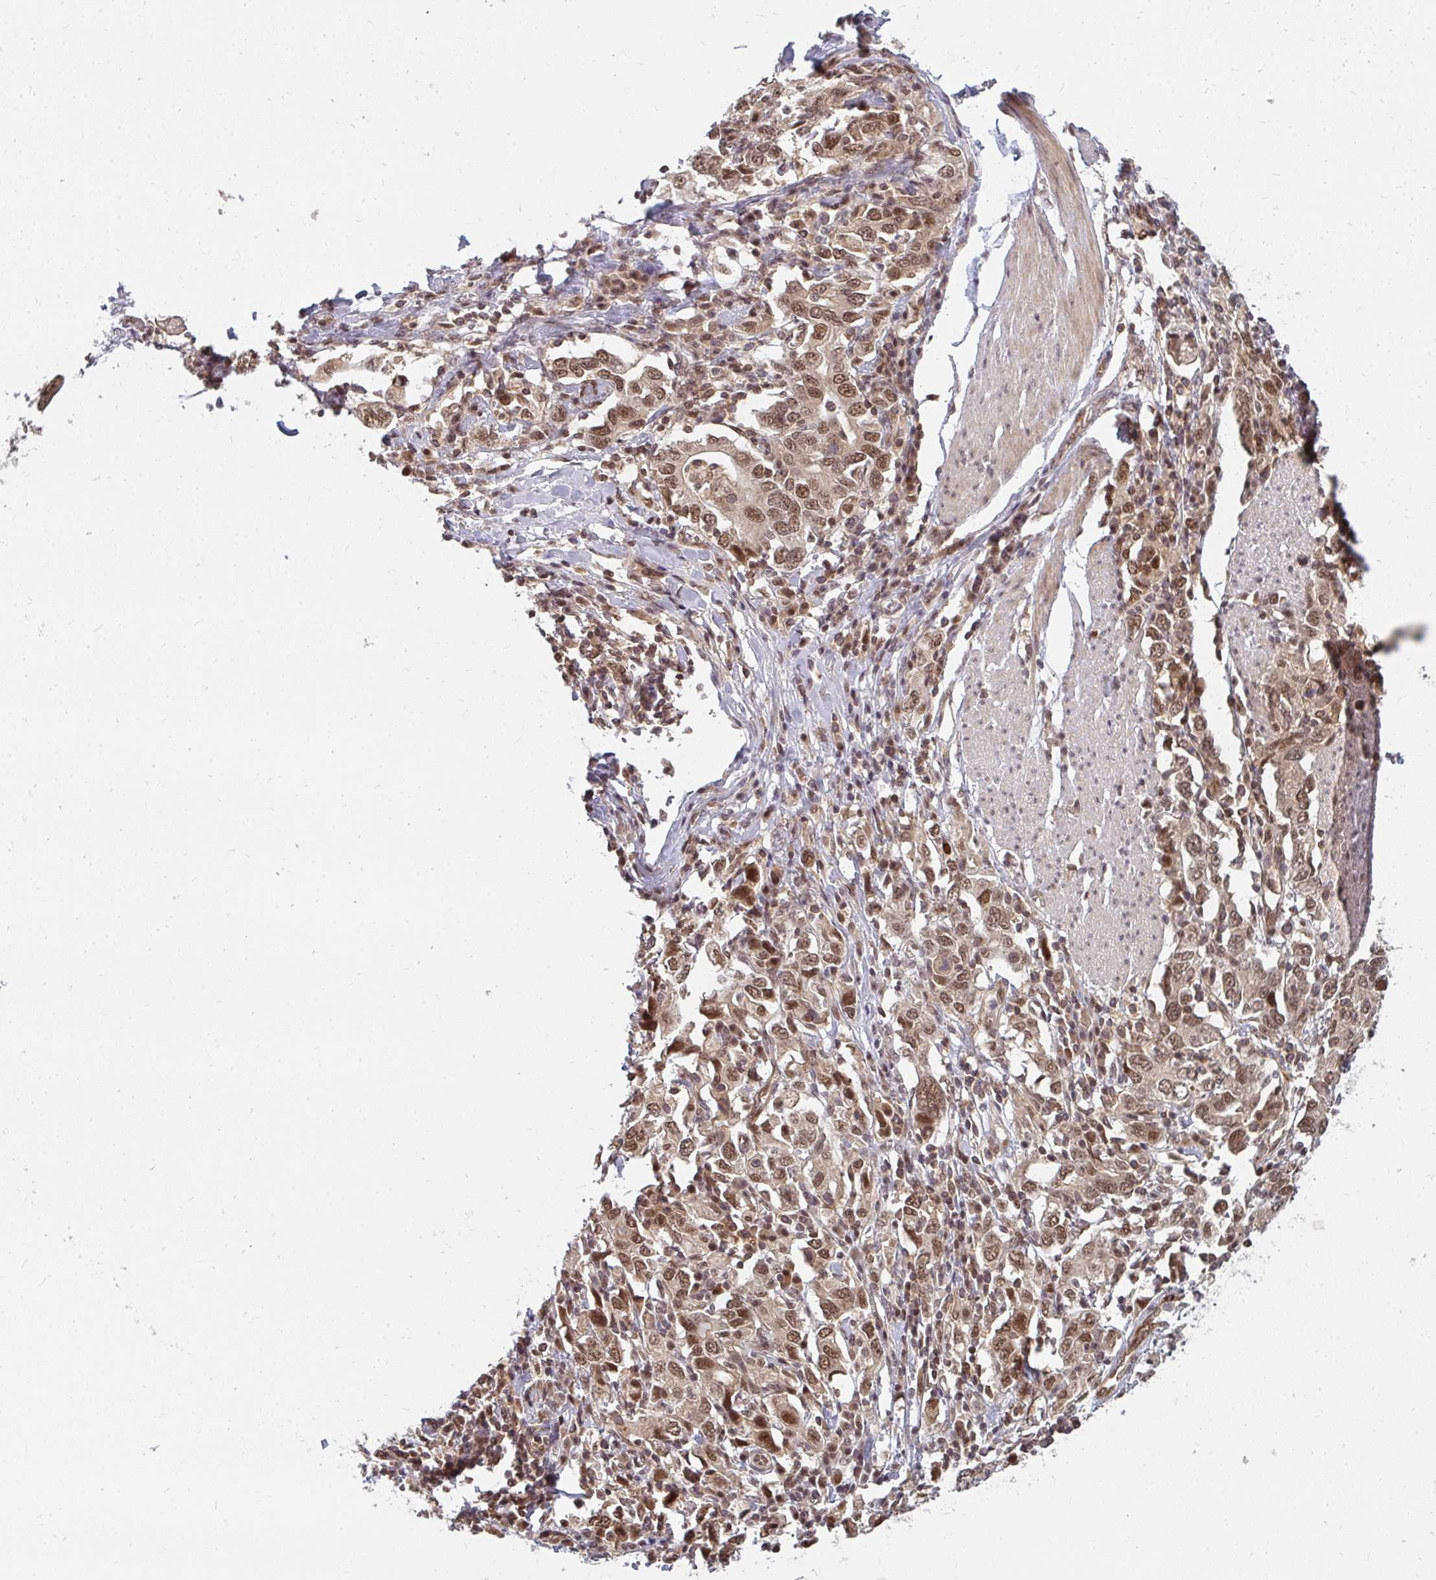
{"staining": {"intensity": "moderate", "quantity": ">75%", "location": "nuclear"}, "tissue": "stomach cancer", "cell_type": "Tumor cells", "image_type": "cancer", "snomed": [{"axis": "morphology", "description": "Adenocarcinoma, NOS"}, {"axis": "topography", "description": "Stomach, upper"}, {"axis": "topography", "description": "Stomach"}], "caption": "Tumor cells demonstrate moderate nuclear staining in approximately >75% of cells in stomach cancer (adenocarcinoma).", "gene": "GTF3C6", "patient": {"sex": "male", "age": 62}}